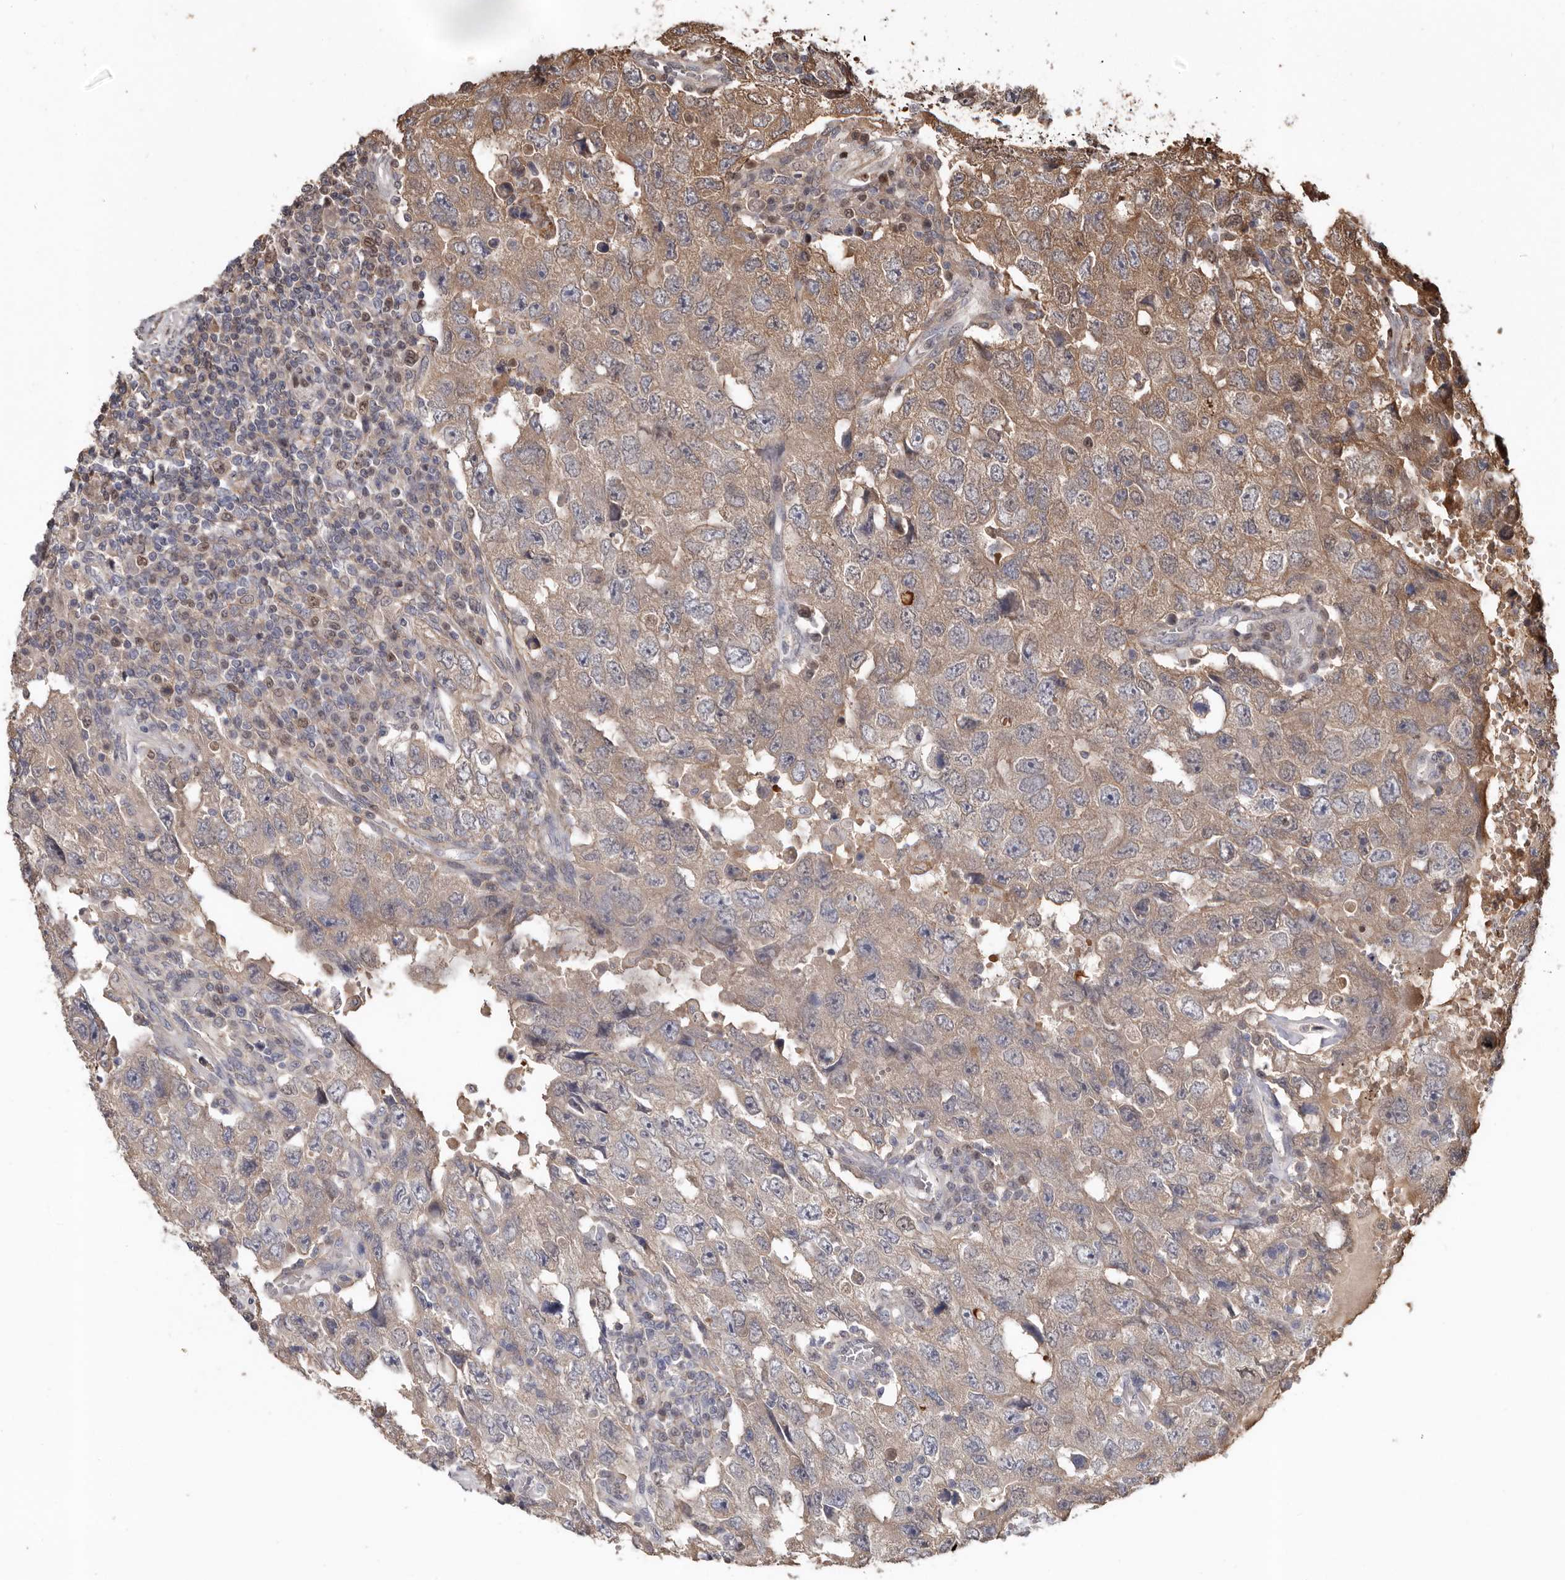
{"staining": {"intensity": "moderate", "quantity": "25%-75%", "location": "cytoplasmic/membranous"}, "tissue": "testis cancer", "cell_type": "Tumor cells", "image_type": "cancer", "snomed": [{"axis": "morphology", "description": "Carcinoma, Embryonal, NOS"}, {"axis": "topography", "description": "Testis"}], "caption": "This is a histology image of immunohistochemistry staining of testis embryonal carcinoma, which shows moderate positivity in the cytoplasmic/membranous of tumor cells.", "gene": "LRGUK", "patient": {"sex": "male", "age": 26}}